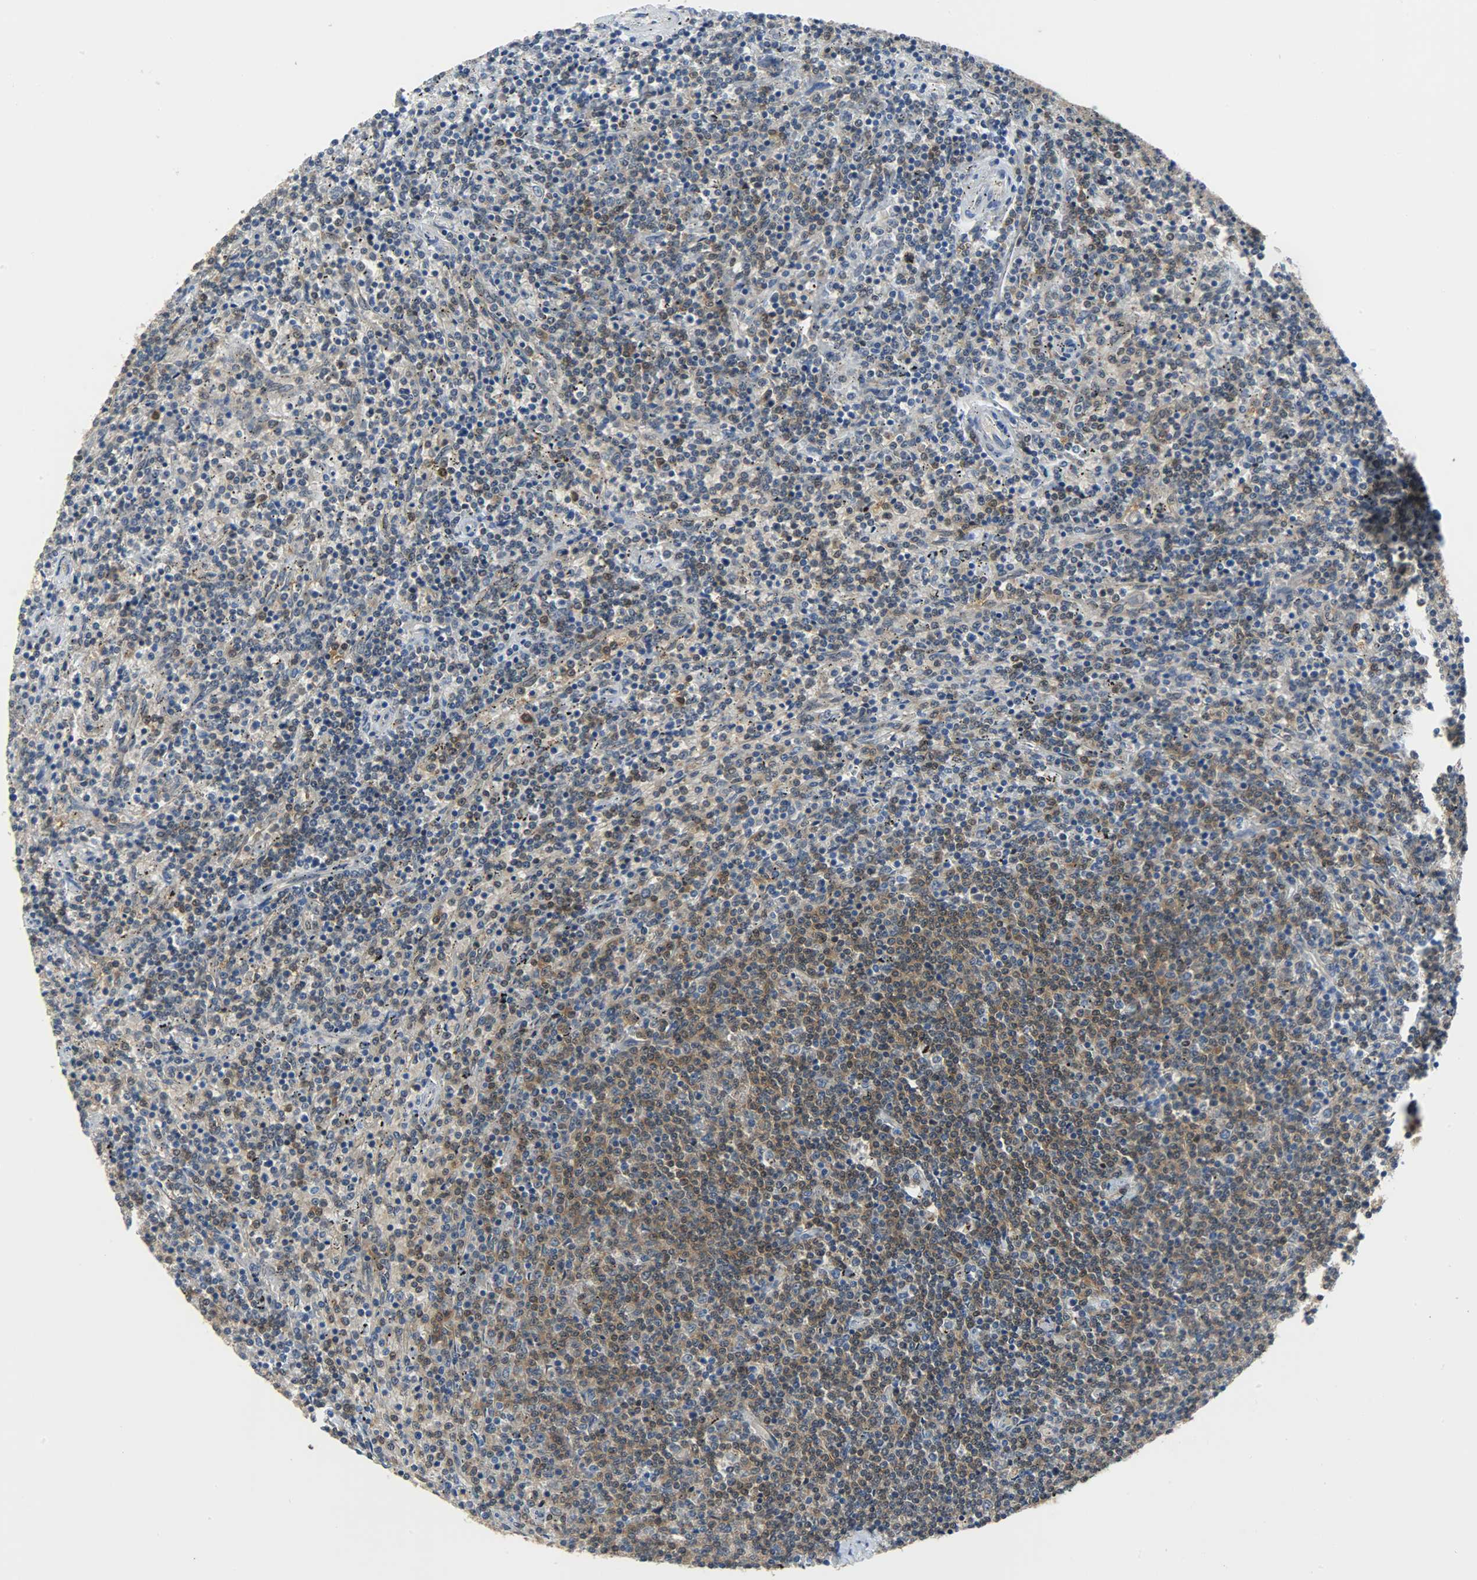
{"staining": {"intensity": "strong", "quantity": ">75%", "location": "cytoplasmic/membranous,nuclear"}, "tissue": "lymphoma", "cell_type": "Tumor cells", "image_type": "cancer", "snomed": [{"axis": "morphology", "description": "Malignant lymphoma, non-Hodgkin's type, Low grade"}, {"axis": "topography", "description": "Spleen"}], "caption": "Immunohistochemical staining of human low-grade malignant lymphoma, non-Hodgkin's type exhibits strong cytoplasmic/membranous and nuclear protein staining in approximately >75% of tumor cells. (DAB (3,3'-diaminobenzidine) = brown stain, brightfield microscopy at high magnification).", "gene": "EIF4EBP1", "patient": {"sex": "female", "age": 50}}